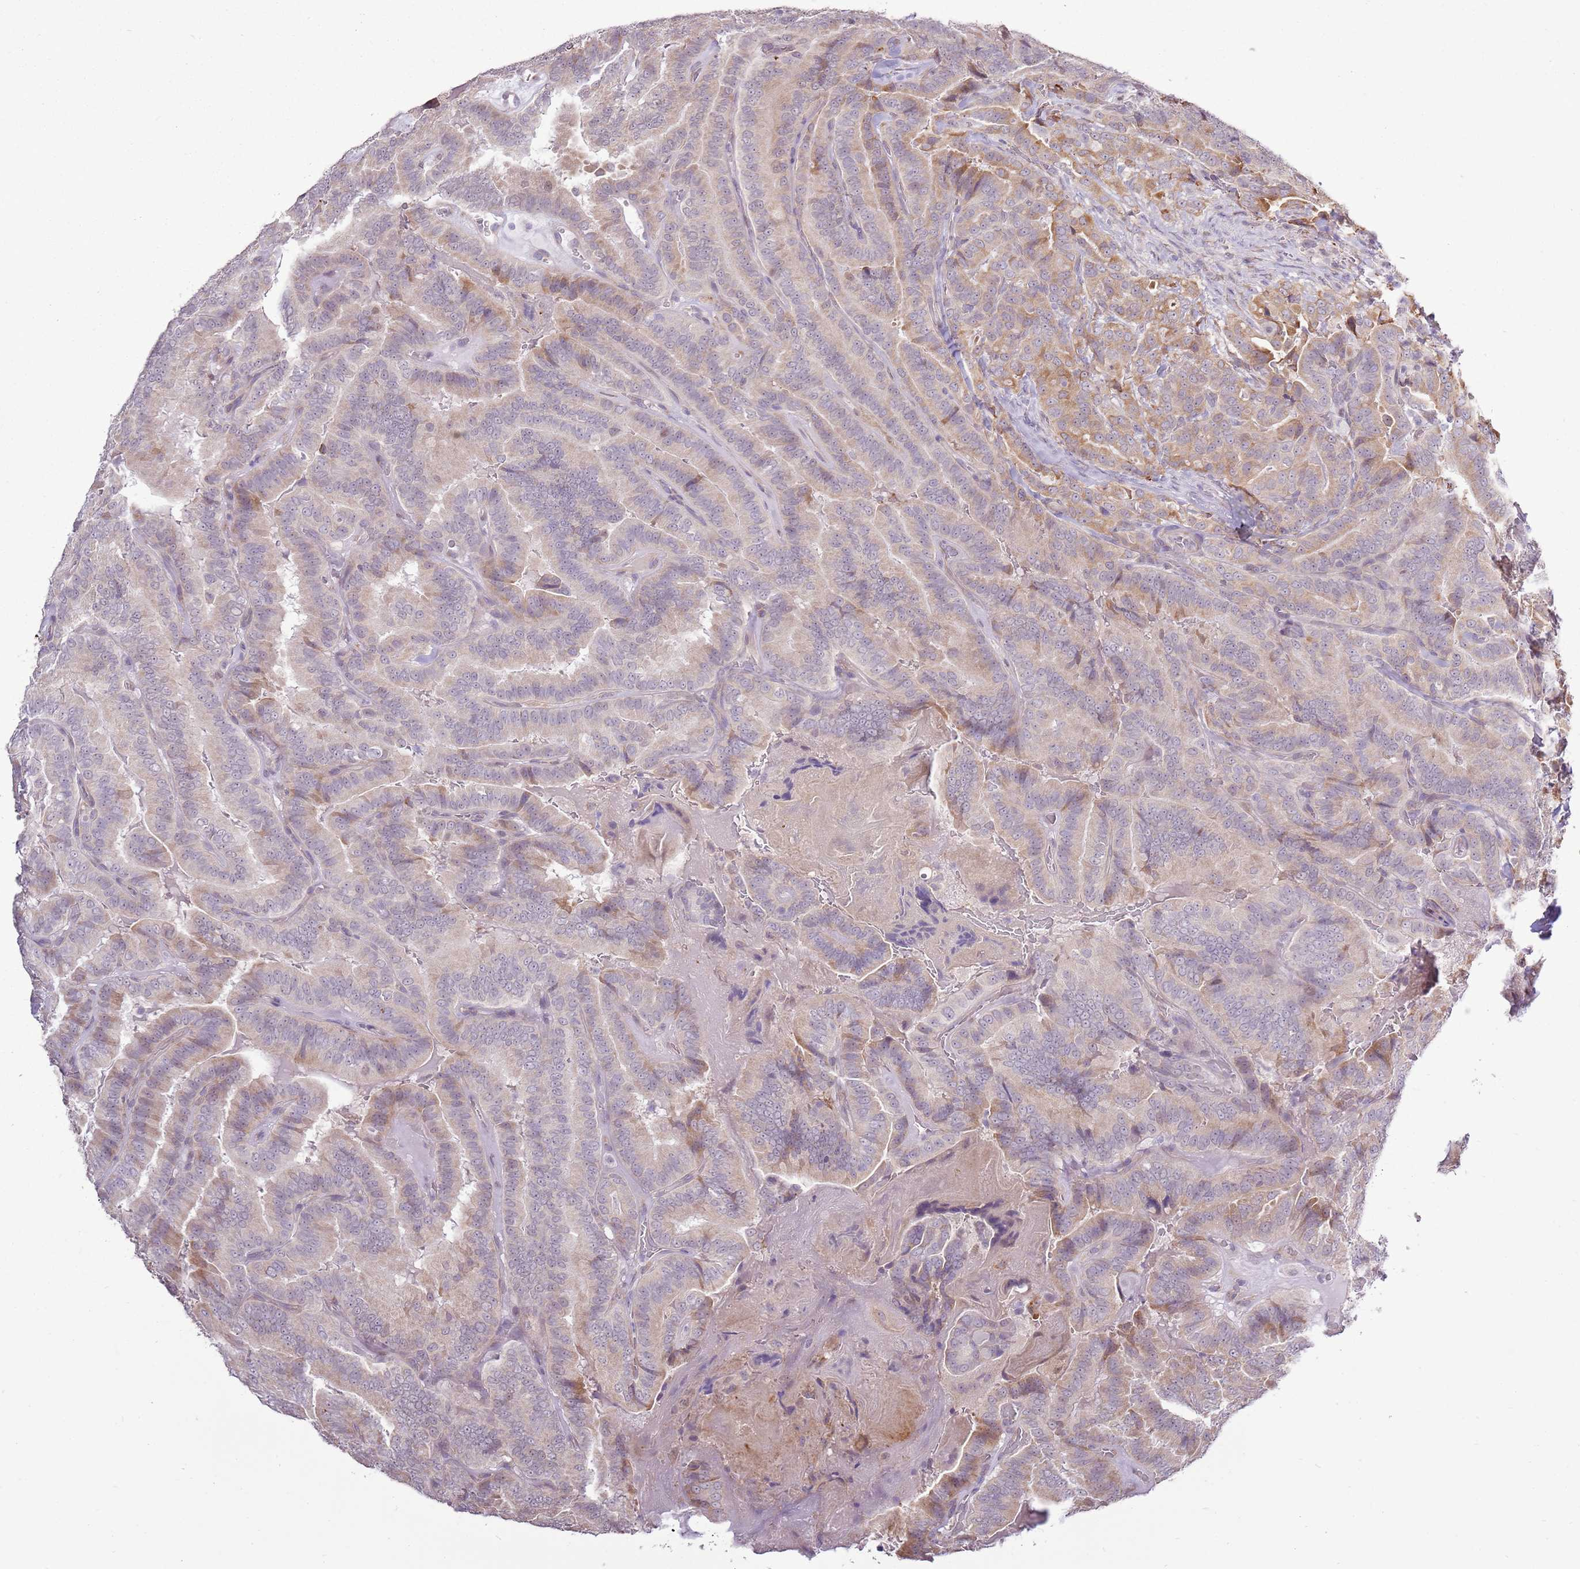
{"staining": {"intensity": "moderate", "quantity": "25%-75%", "location": "cytoplasmic/membranous"}, "tissue": "thyroid cancer", "cell_type": "Tumor cells", "image_type": "cancer", "snomed": [{"axis": "morphology", "description": "Papillary adenocarcinoma, NOS"}, {"axis": "topography", "description": "Thyroid gland"}], "caption": "Protein expression analysis of papillary adenocarcinoma (thyroid) shows moderate cytoplasmic/membranous expression in approximately 25%-75% of tumor cells.", "gene": "UGGT2", "patient": {"sex": "male", "age": 61}}